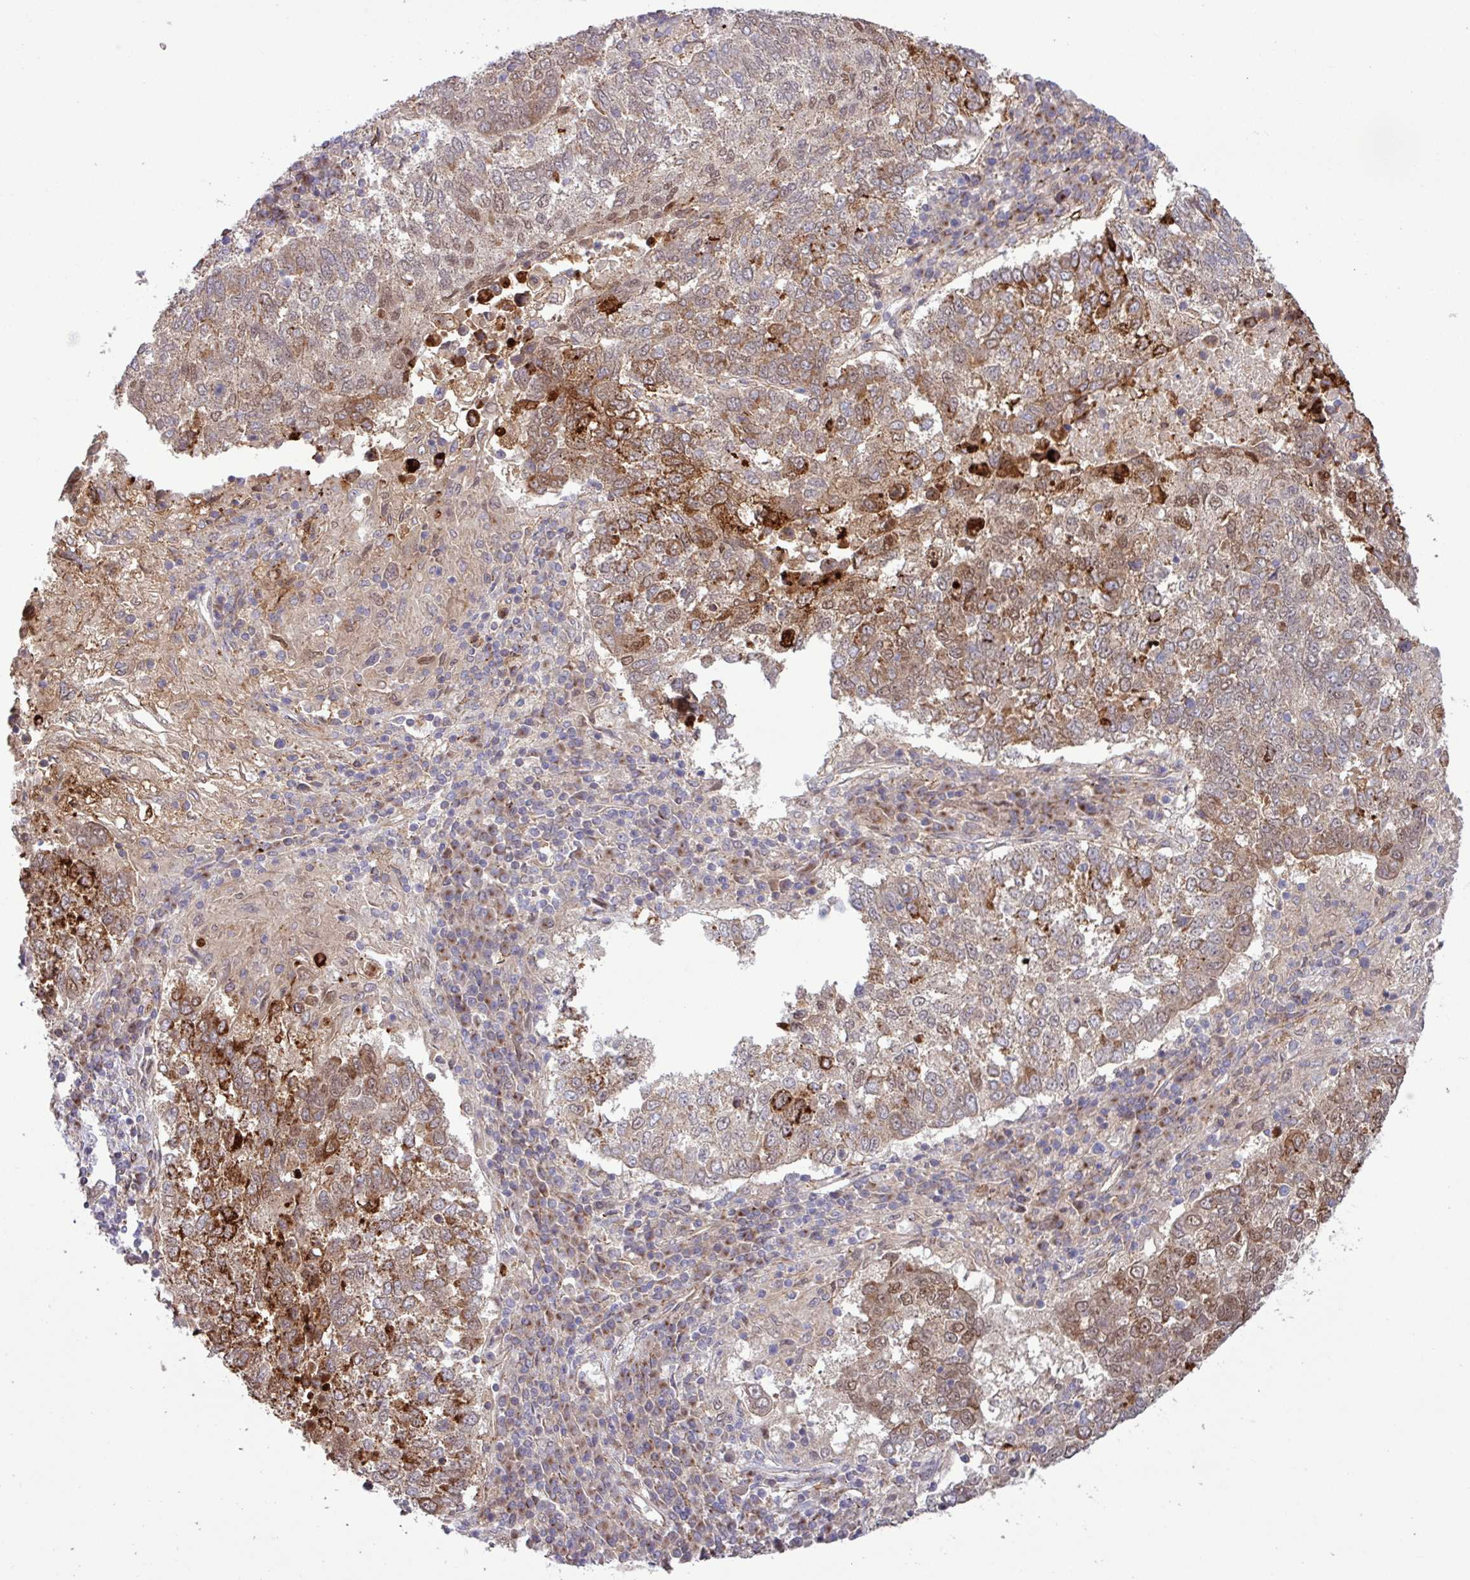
{"staining": {"intensity": "moderate", "quantity": "25%-75%", "location": "cytoplasmic/membranous,nuclear"}, "tissue": "lung cancer", "cell_type": "Tumor cells", "image_type": "cancer", "snomed": [{"axis": "morphology", "description": "Squamous cell carcinoma, NOS"}, {"axis": "topography", "description": "Lung"}], "caption": "A brown stain highlights moderate cytoplasmic/membranous and nuclear expression of a protein in human lung squamous cell carcinoma tumor cells.", "gene": "CNTRL", "patient": {"sex": "male", "age": 73}}